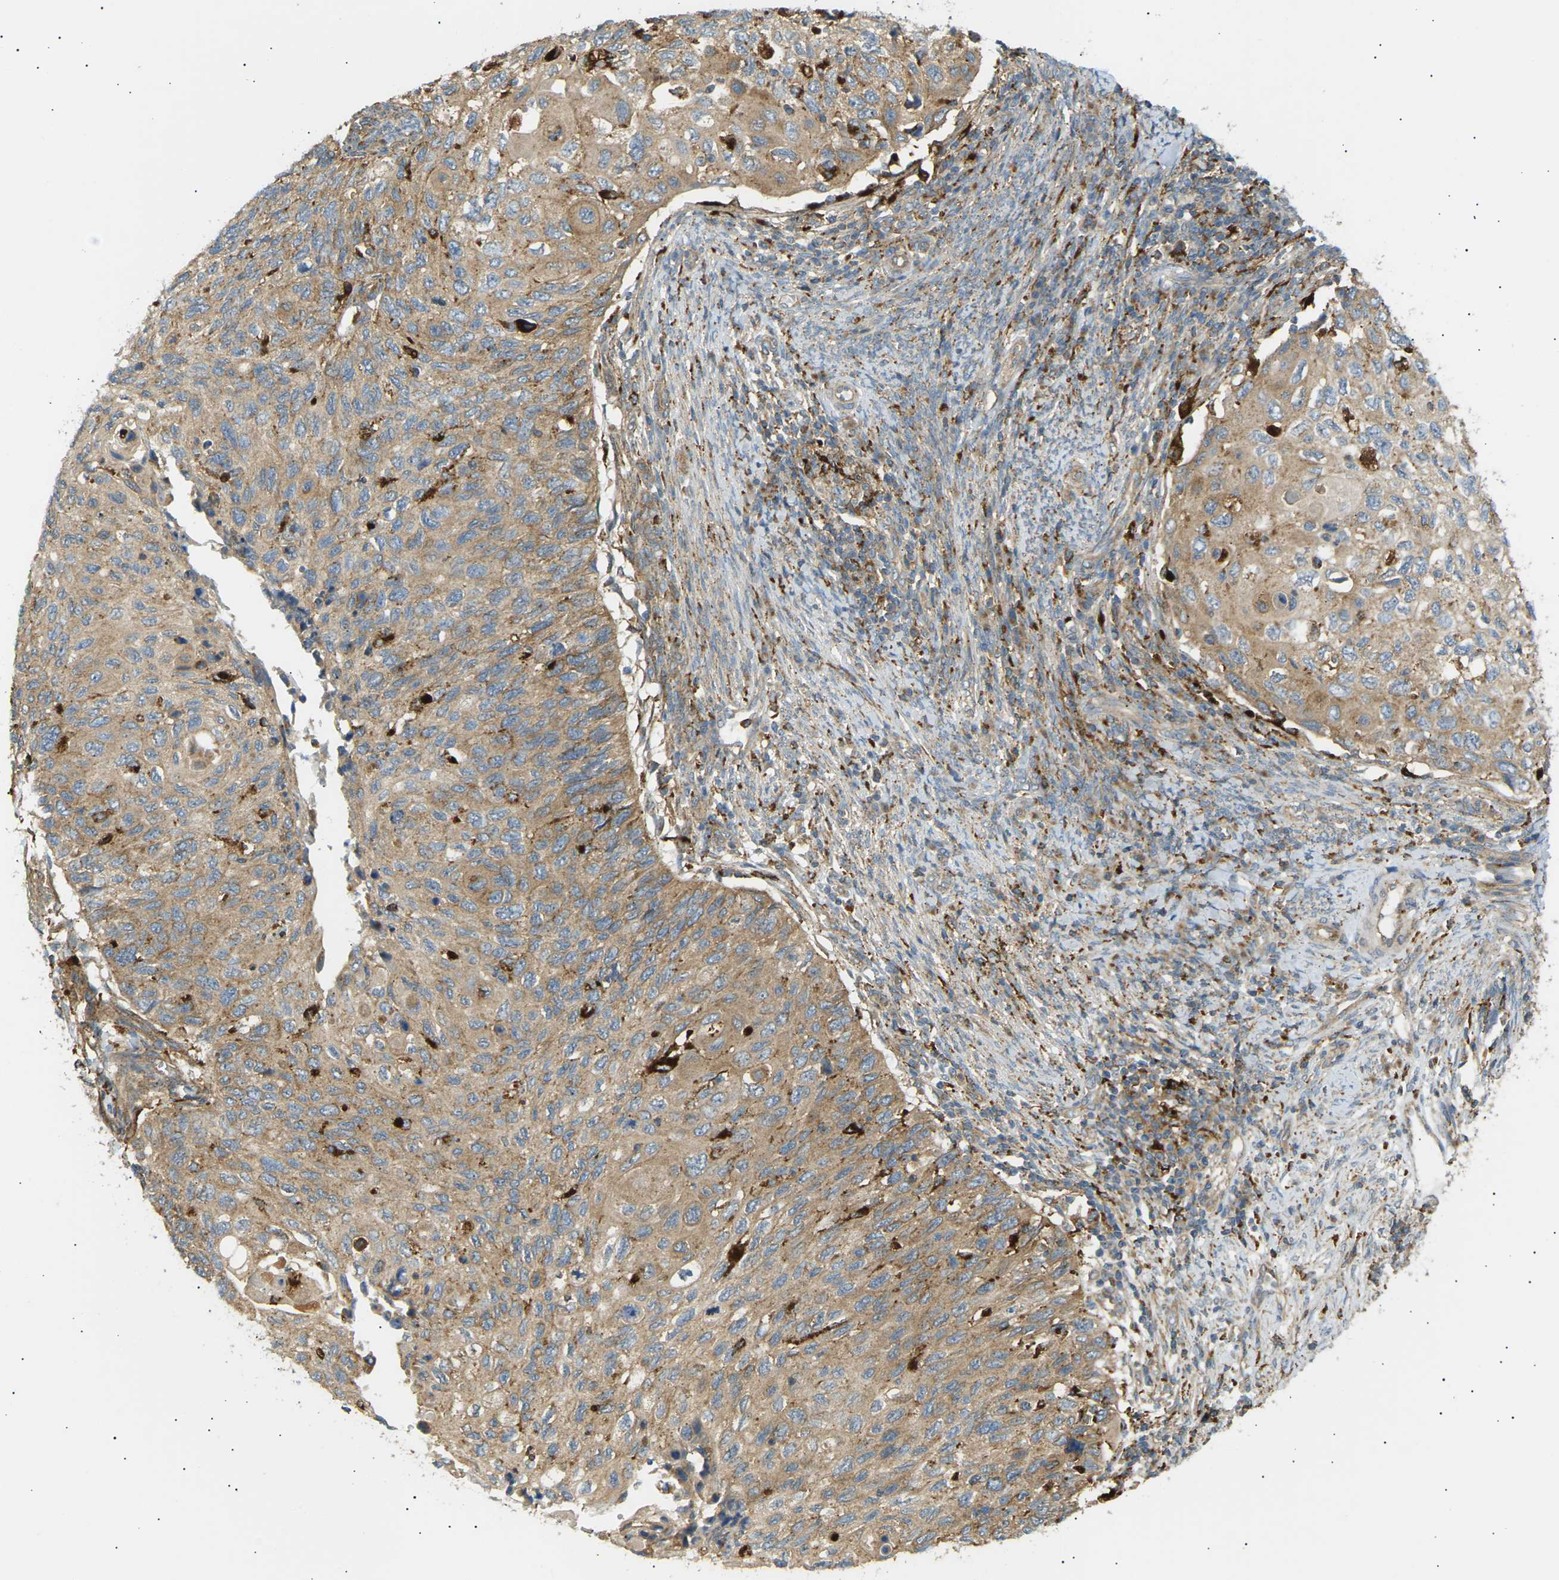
{"staining": {"intensity": "moderate", "quantity": ">75%", "location": "cytoplasmic/membranous"}, "tissue": "cervical cancer", "cell_type": "Tumor cells", "image_type": "cancer", "snomed": [{"axis": "morphology", "description": "Squamous cell carcinoma, NOS"}, {"axis": "topography", "description": "Cervix"}], "caption": "Protein staining of cervical cancer (squamous cell carcinoma) tissue shows moderate cytoplasmic/membranous positivity in about >75% of tumor cells. Nuclei are stained in blue.", "gene": "CDK17", "patient": {"sex": "female", "age": 70}}